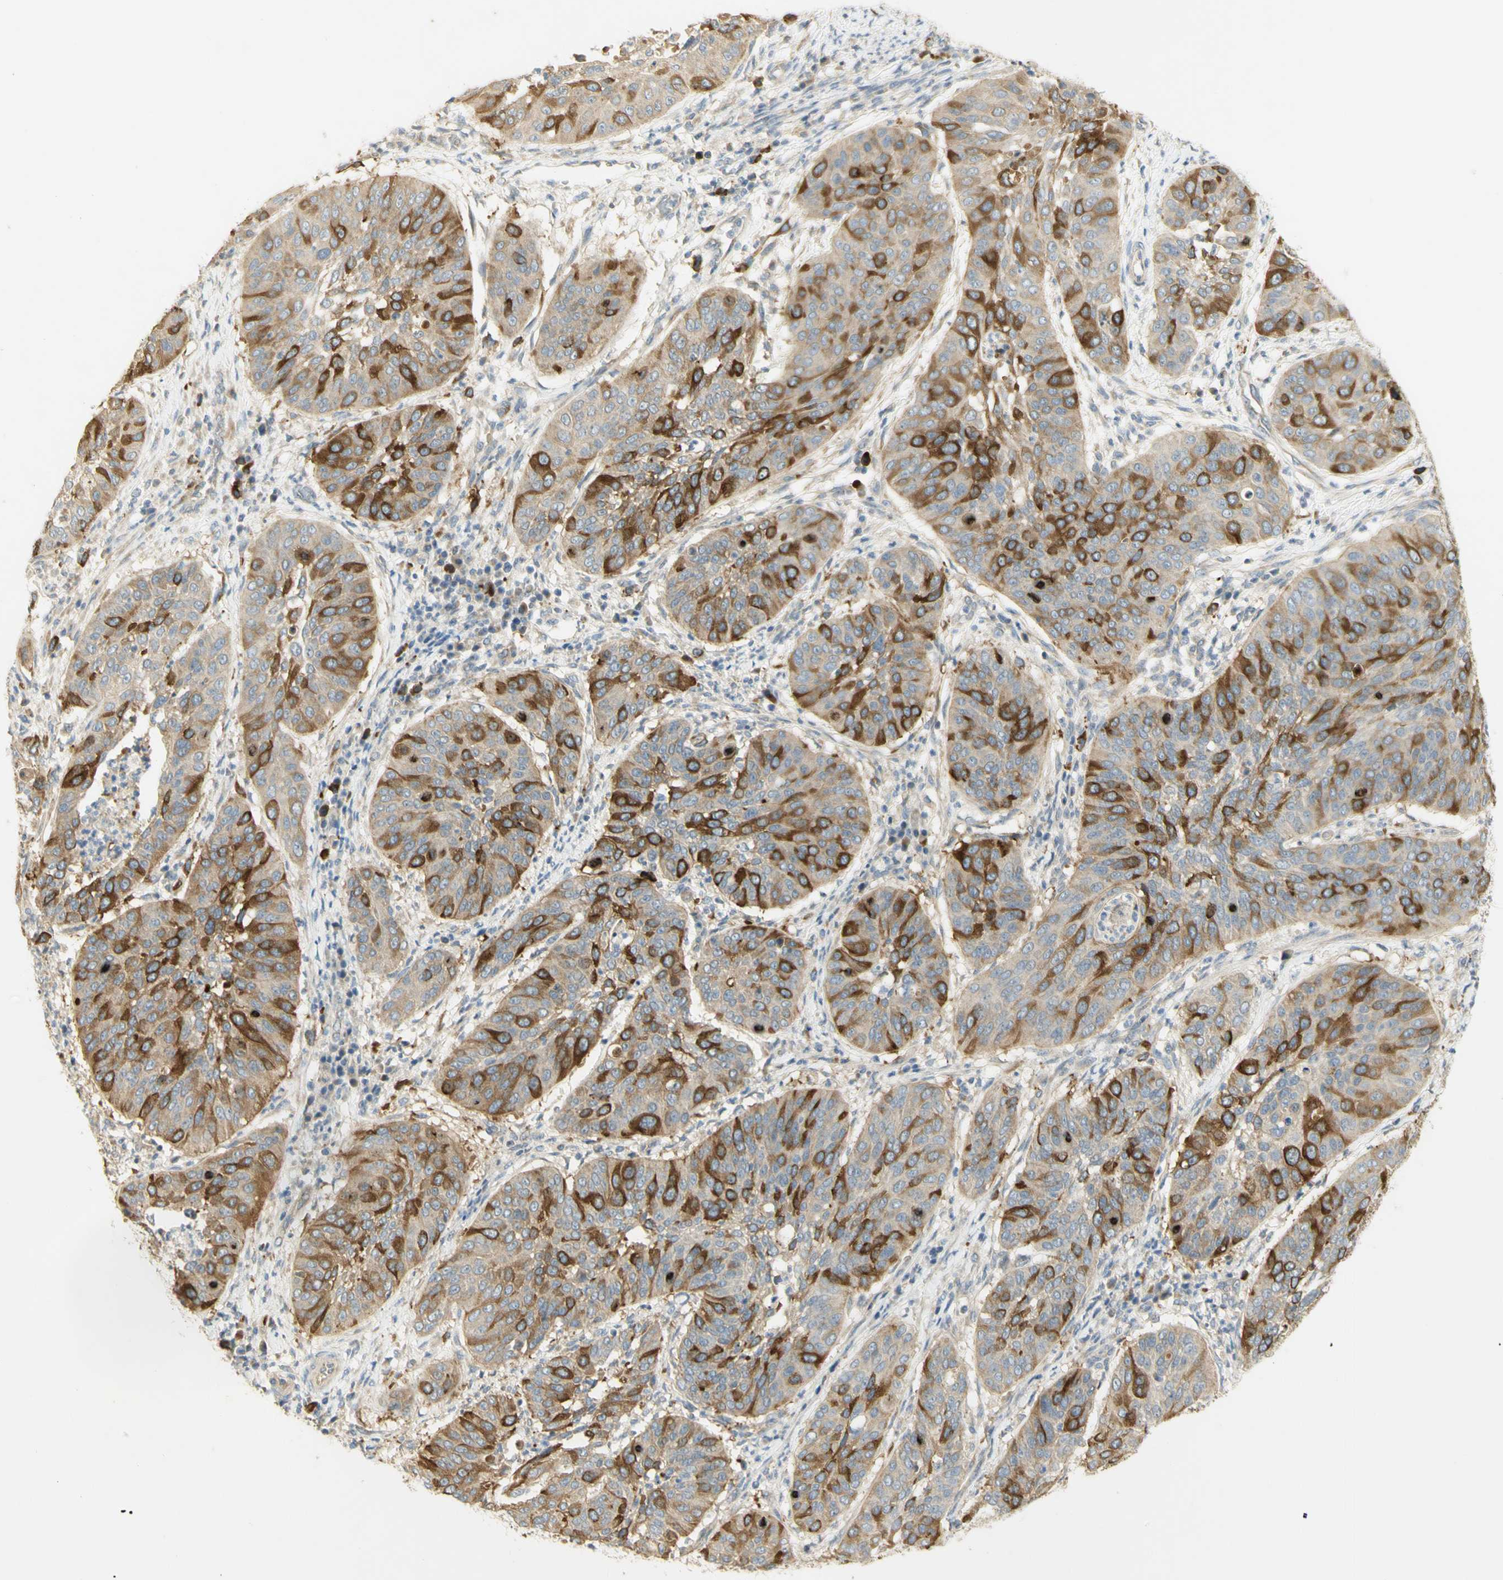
{"staining": {"intensity": "strong", "quantity": "25%-75%", "location": "cytoplasmic/membranous"}, "tissue": "cervical cancer", "cell_type": "Tumor cells", "image_type": "cancer", "snomed": [{"axis": "morphology", "description": "Normal tissue, NOS"}, {"axis": "morphology", "description": "Squamous cell carcinoma, NOS"}, {"axis": "topography", "description": "Cervix"}], "caption": "Cervical squamous cell carcinoma stained with IHC demonstrates strong cytoplasmic/membranous positivity in about 25%-75% of tumor cells.", "gene": "KIF11", "patient": {"sex": "female", "age": 39}}